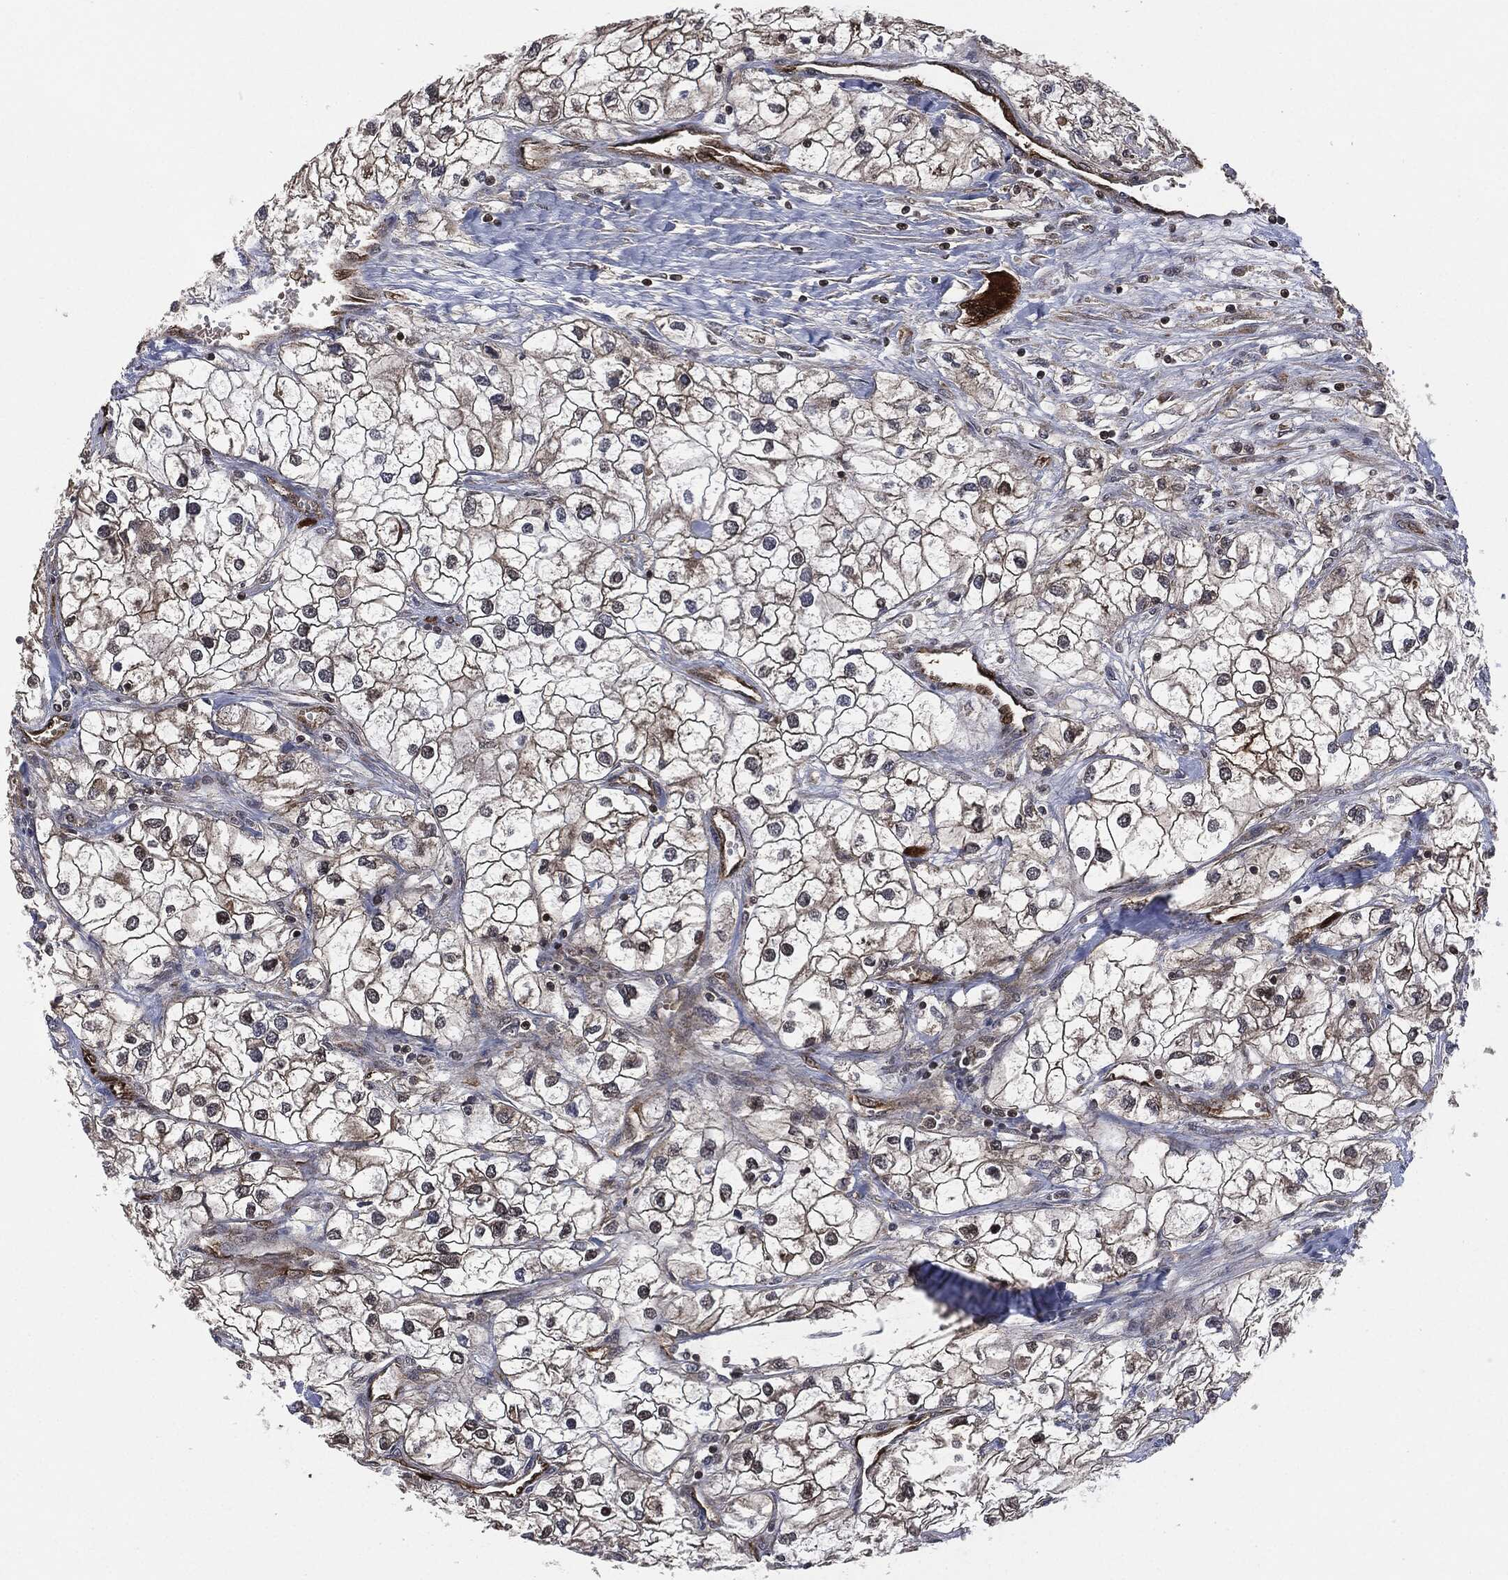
{"staining": {"intensity": "moderate", "quantity": "<25%", "location": "cytoplasmic/membranous"}, "tissue": "renal cancer", "cell_type": "Tumor cells", "image_type": "cancer", "snomed": [{"axis": "morphology", "description": "Adenocarcinoma, NOS"}, {"axis": "topography", "description": "Kidney"}], "caption": "Immunohistochemical staining of renal cancer (adenocarcinoma) reveals low levels of moderate cytoplasmic/membranous protein staining in about <25% of tumor cells.", "gene": "HRAS", "patient": {"sex": "male", "age": 59}}